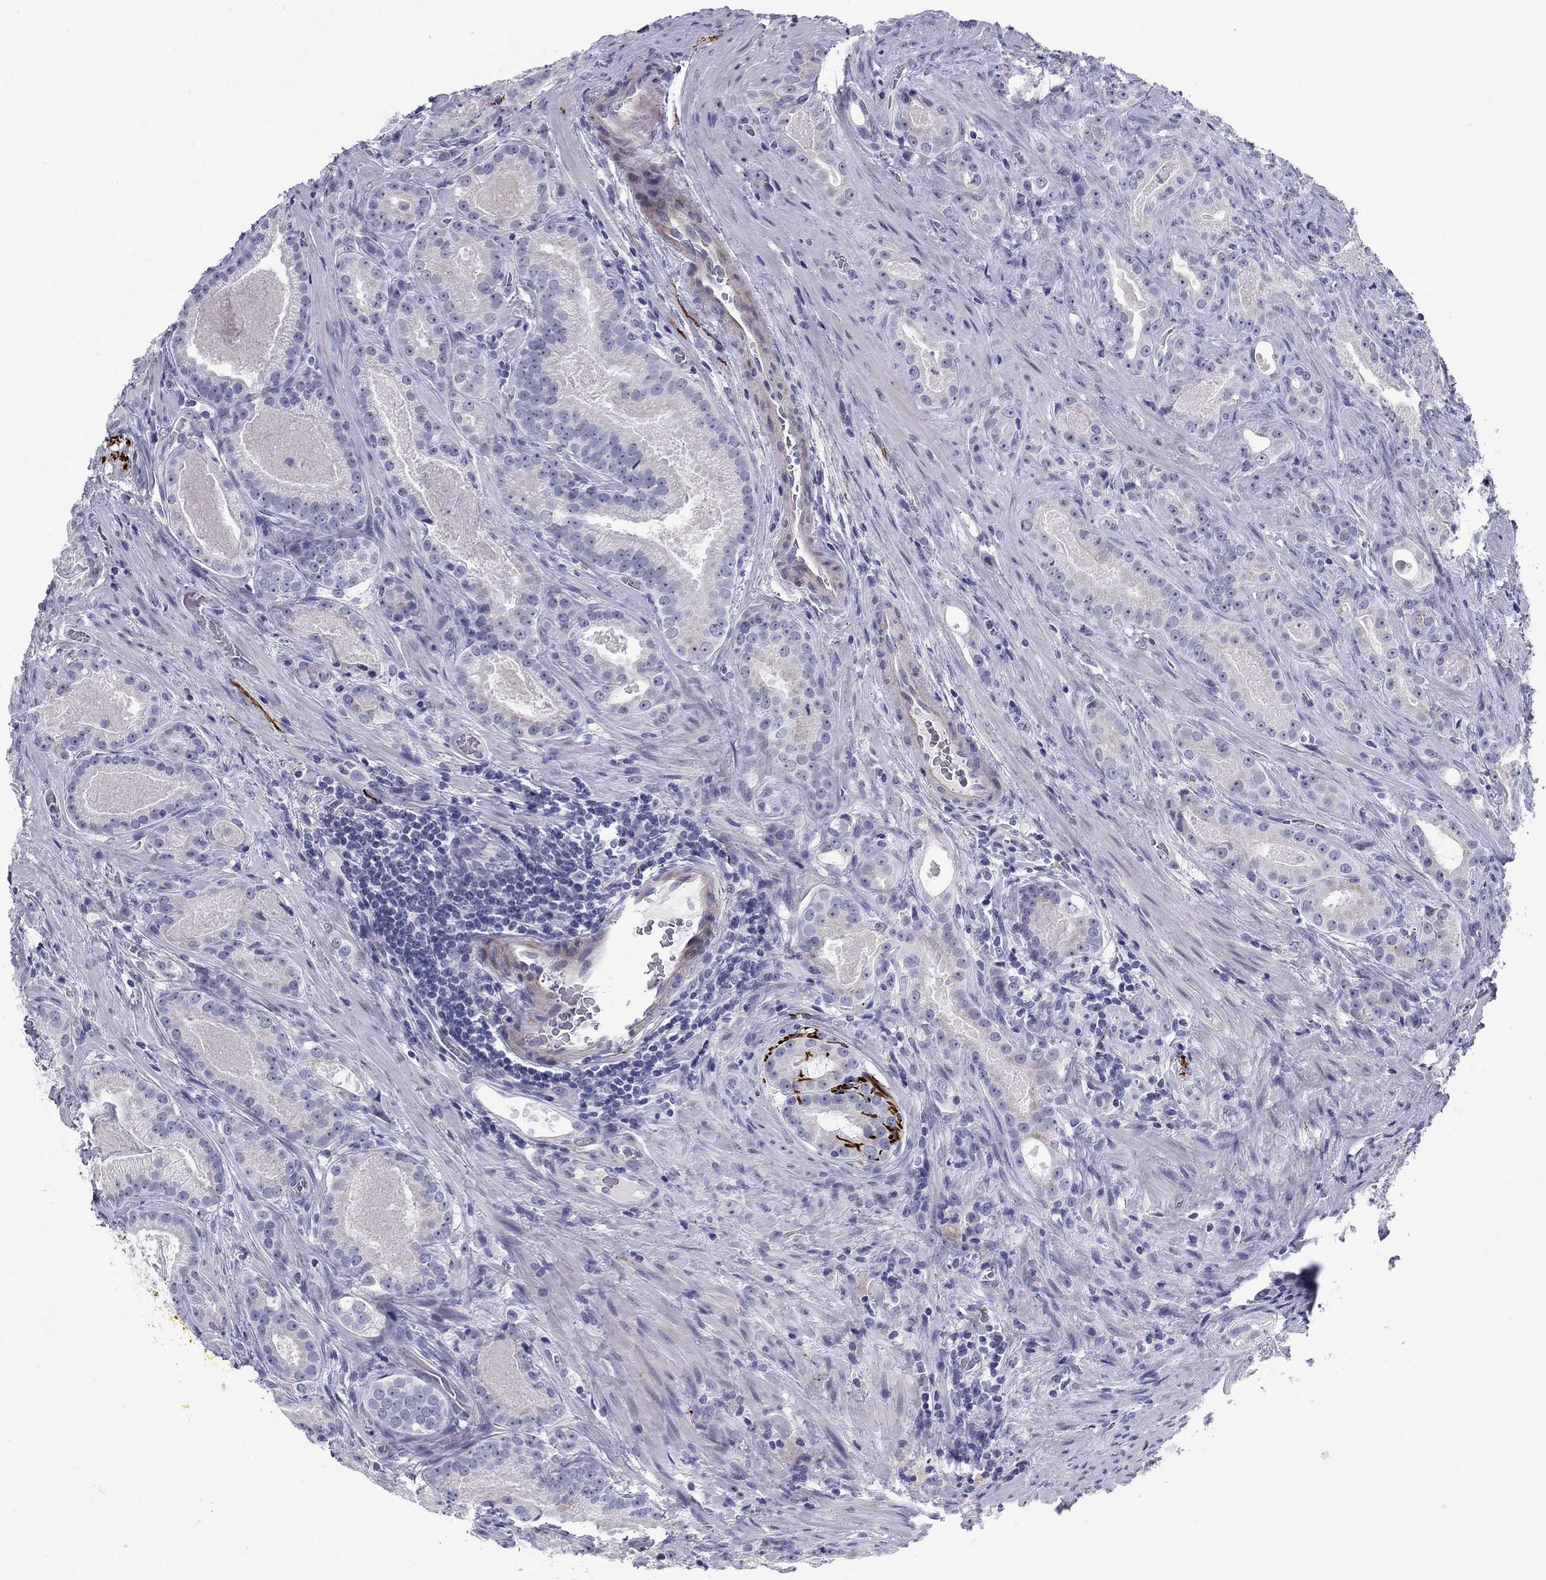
{"staining": {"intensity": "negative", "quantity": "none", "location": "none"}, "tissue": "prostate cancer", "cell_type": "Tumor cells", "image_type": "cancer", "snomed": [{"axis": "morphology", "description": "Adenocarcinoma, NOS"}, {"axis": "topography", "description": "Prostate"}], "caption": "This is a histopathology image of immunohistochemistry staining of prostate cancer, which shows no expression in tumor cells.", "gene": "PRPH", "patient": {"sex": "male", "age": 61}}